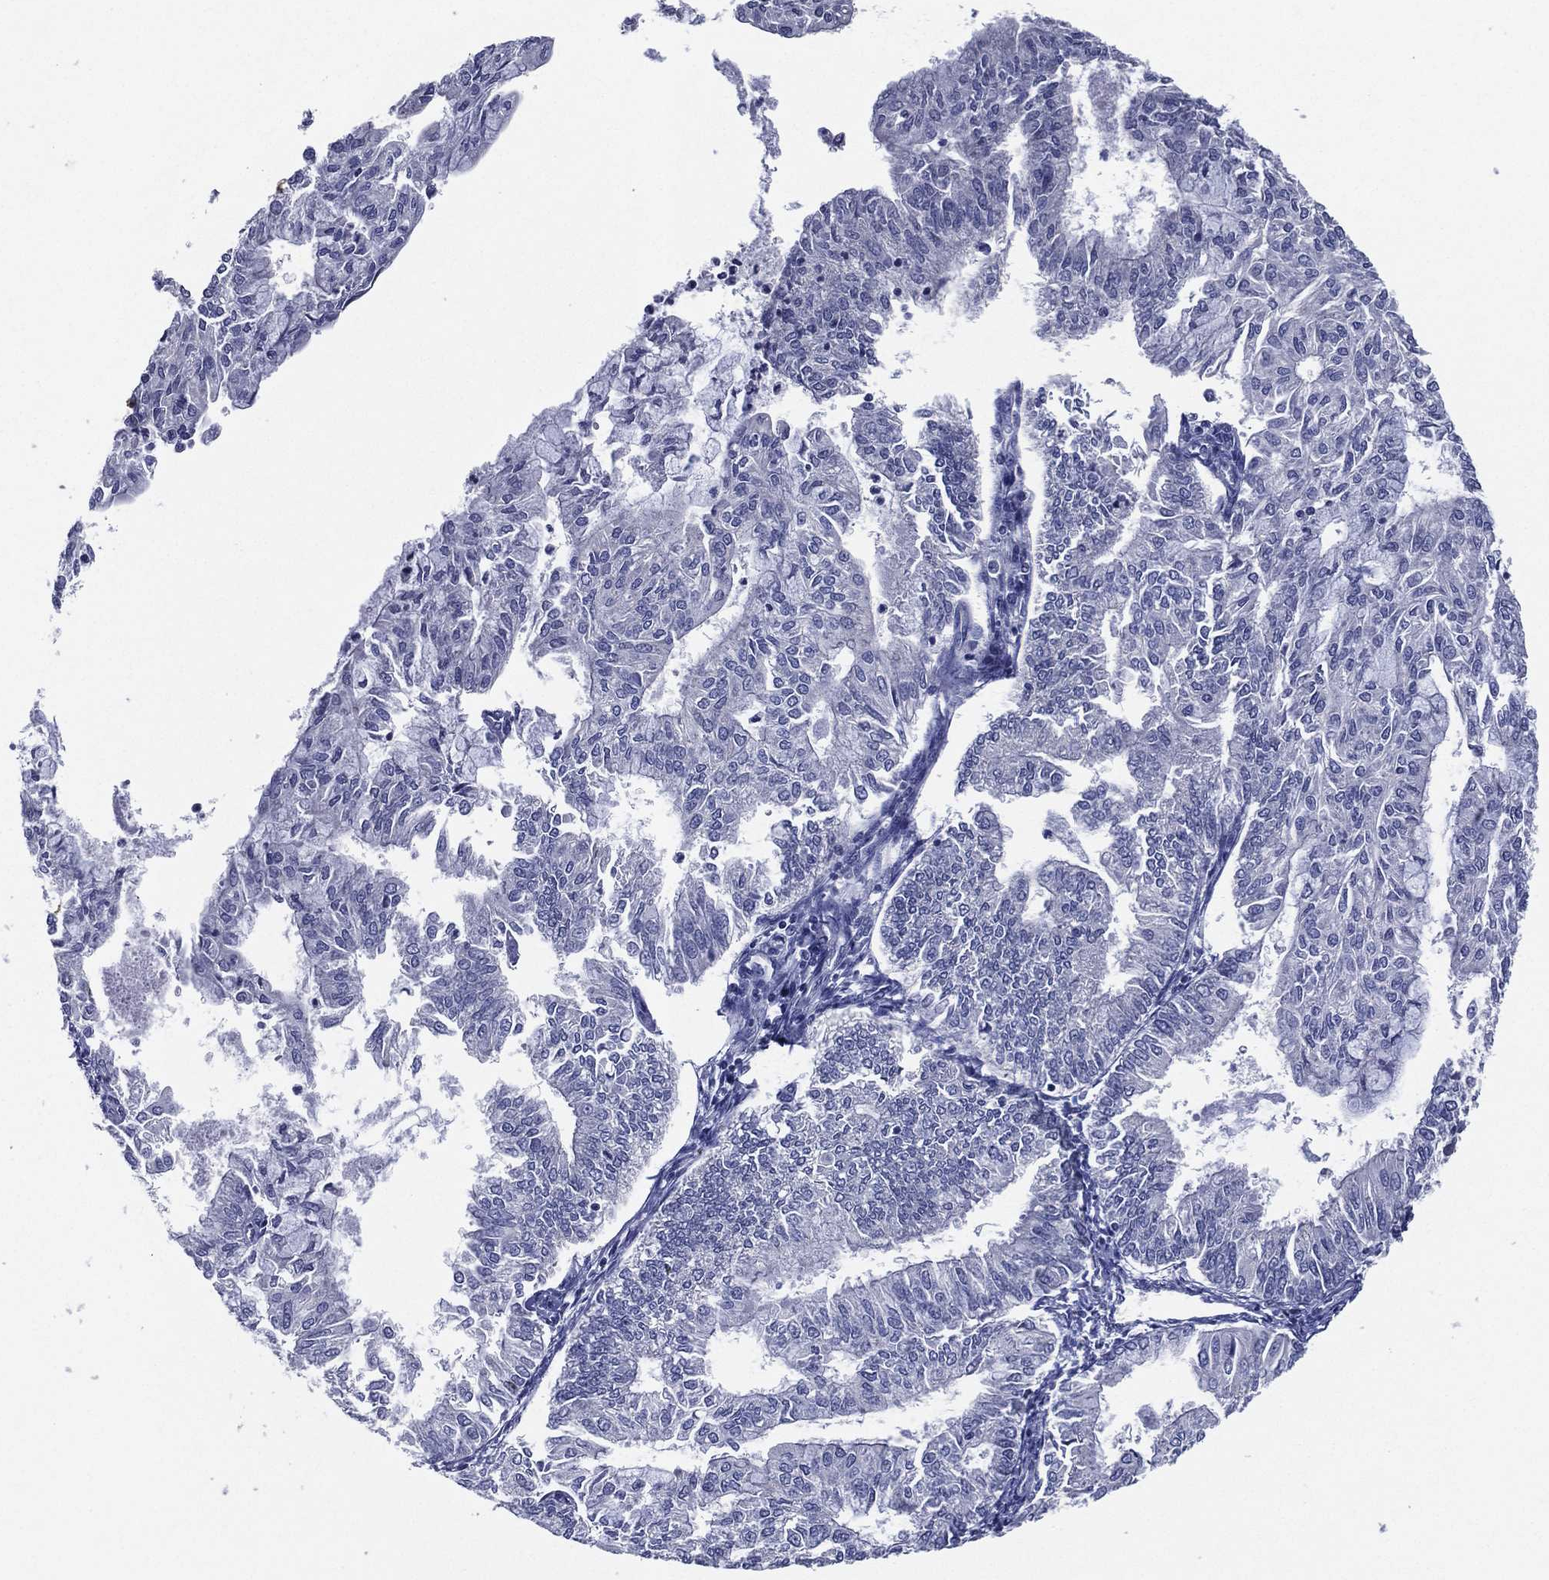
{"staining": {"intensity": "negative", "quantity": "none", "location": "none"}, "tissue": "endometrial cancer", "cell_type": "Tumor cells", "image_type": "cancer", "snomed": [{"axis": "morphology", "description": "Adenocarcinoma, NOS"}, {"axis": "topography", "description": "Endometrium"}], "caption": "Endometrial adenocarcinoma was stained to show a protein in brown. There is no significant expression in tumor cells.", "gene": "SLC13A4", "patient": {"sex": "female", "age": 59}}